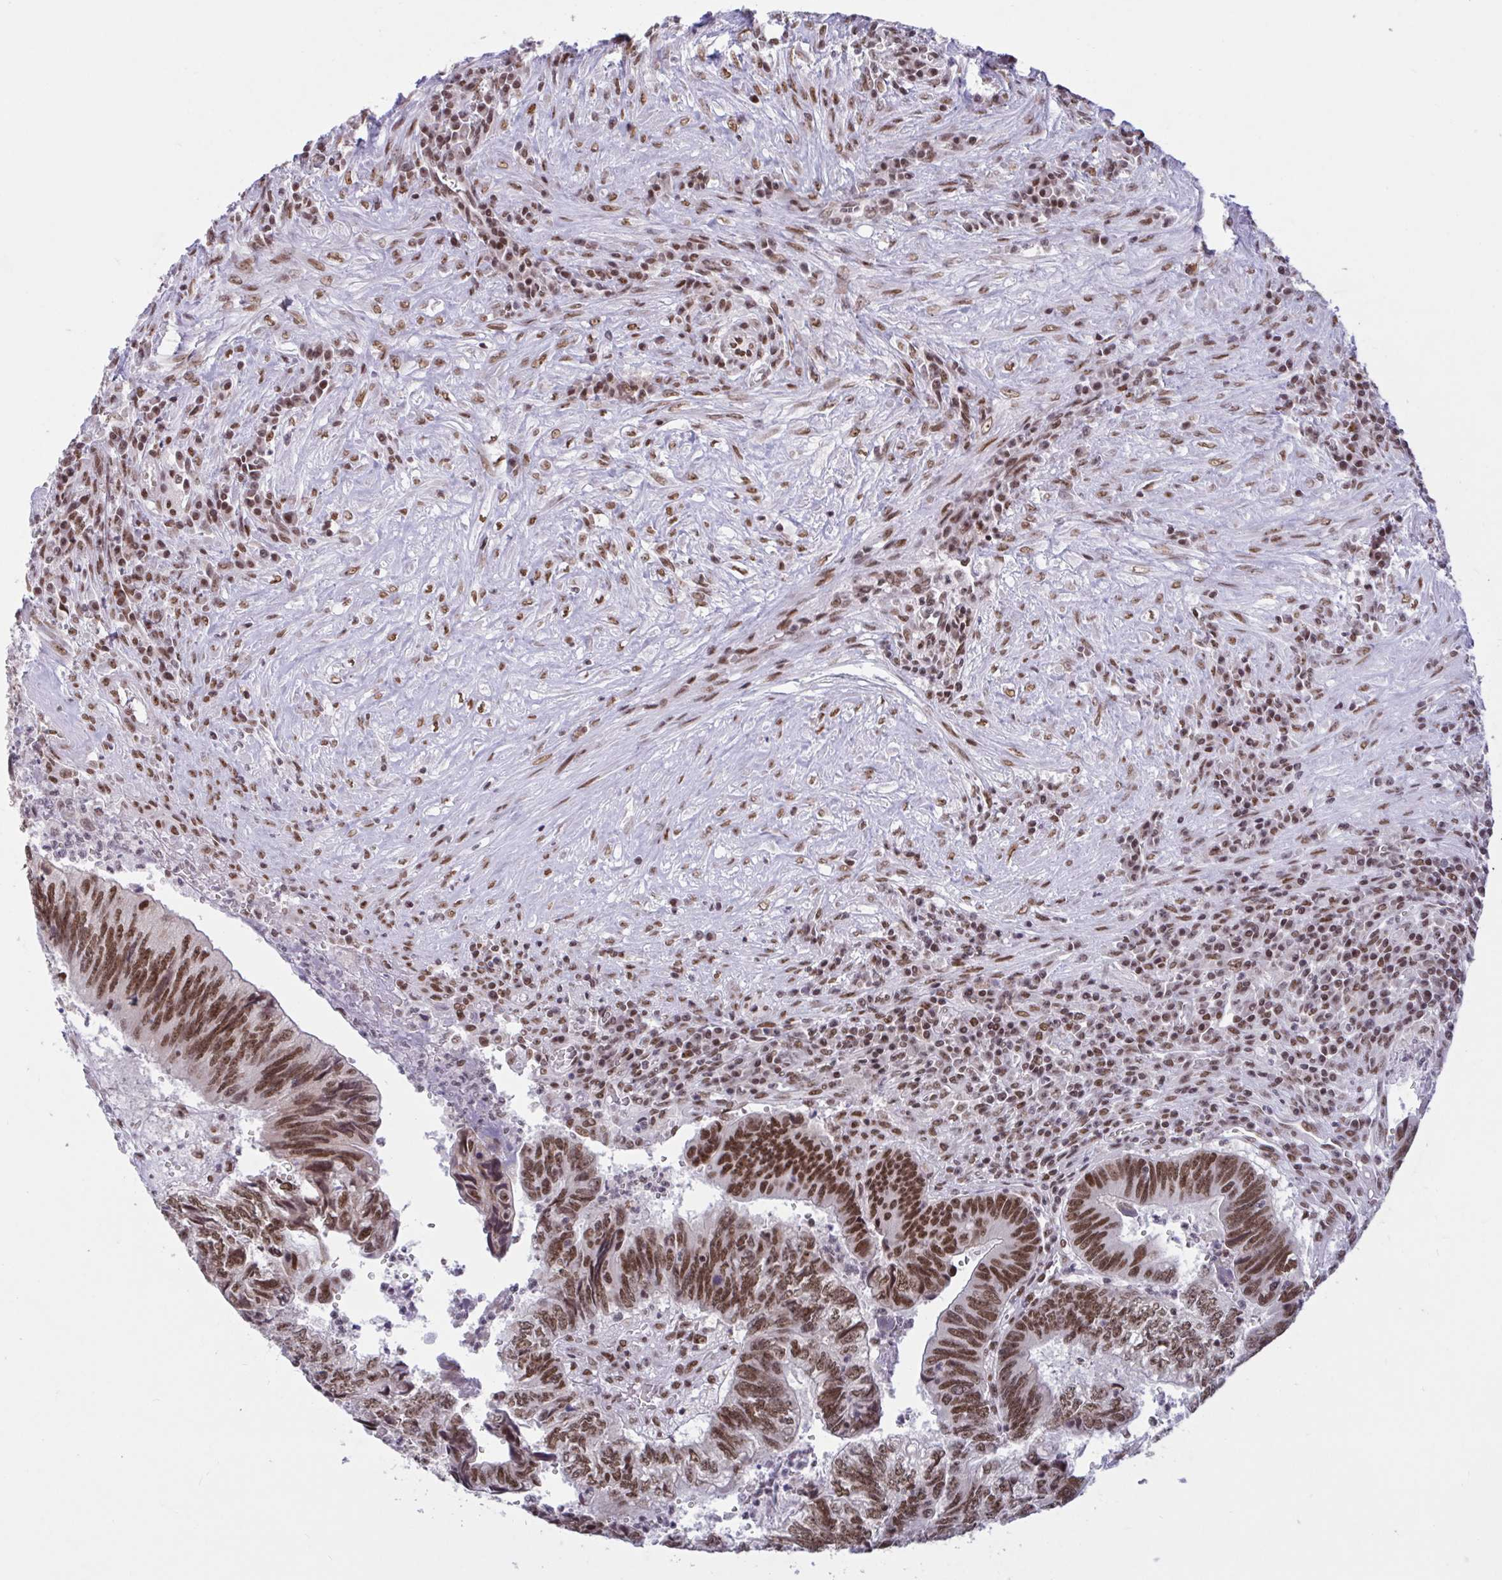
{"staining": {"intensity": "strong", "quantity": ">75%", "location": "nuclear"}, "tissue": "colorectal cancer", "cell_type": "Tumor cells", "image_type": "cancer", "snomed": [{"axis": "morphology", "description": "Adenocarcinoma, NOS"}, {"axis": "topography", "description": "Colon"}], "caption": "Strong nuclear protein positivity is identified in about >75% of tumor cells in colorectal adenocarcinoma.", "gene": "PHF10", "patient": {"sex": "male", "age": 86}}